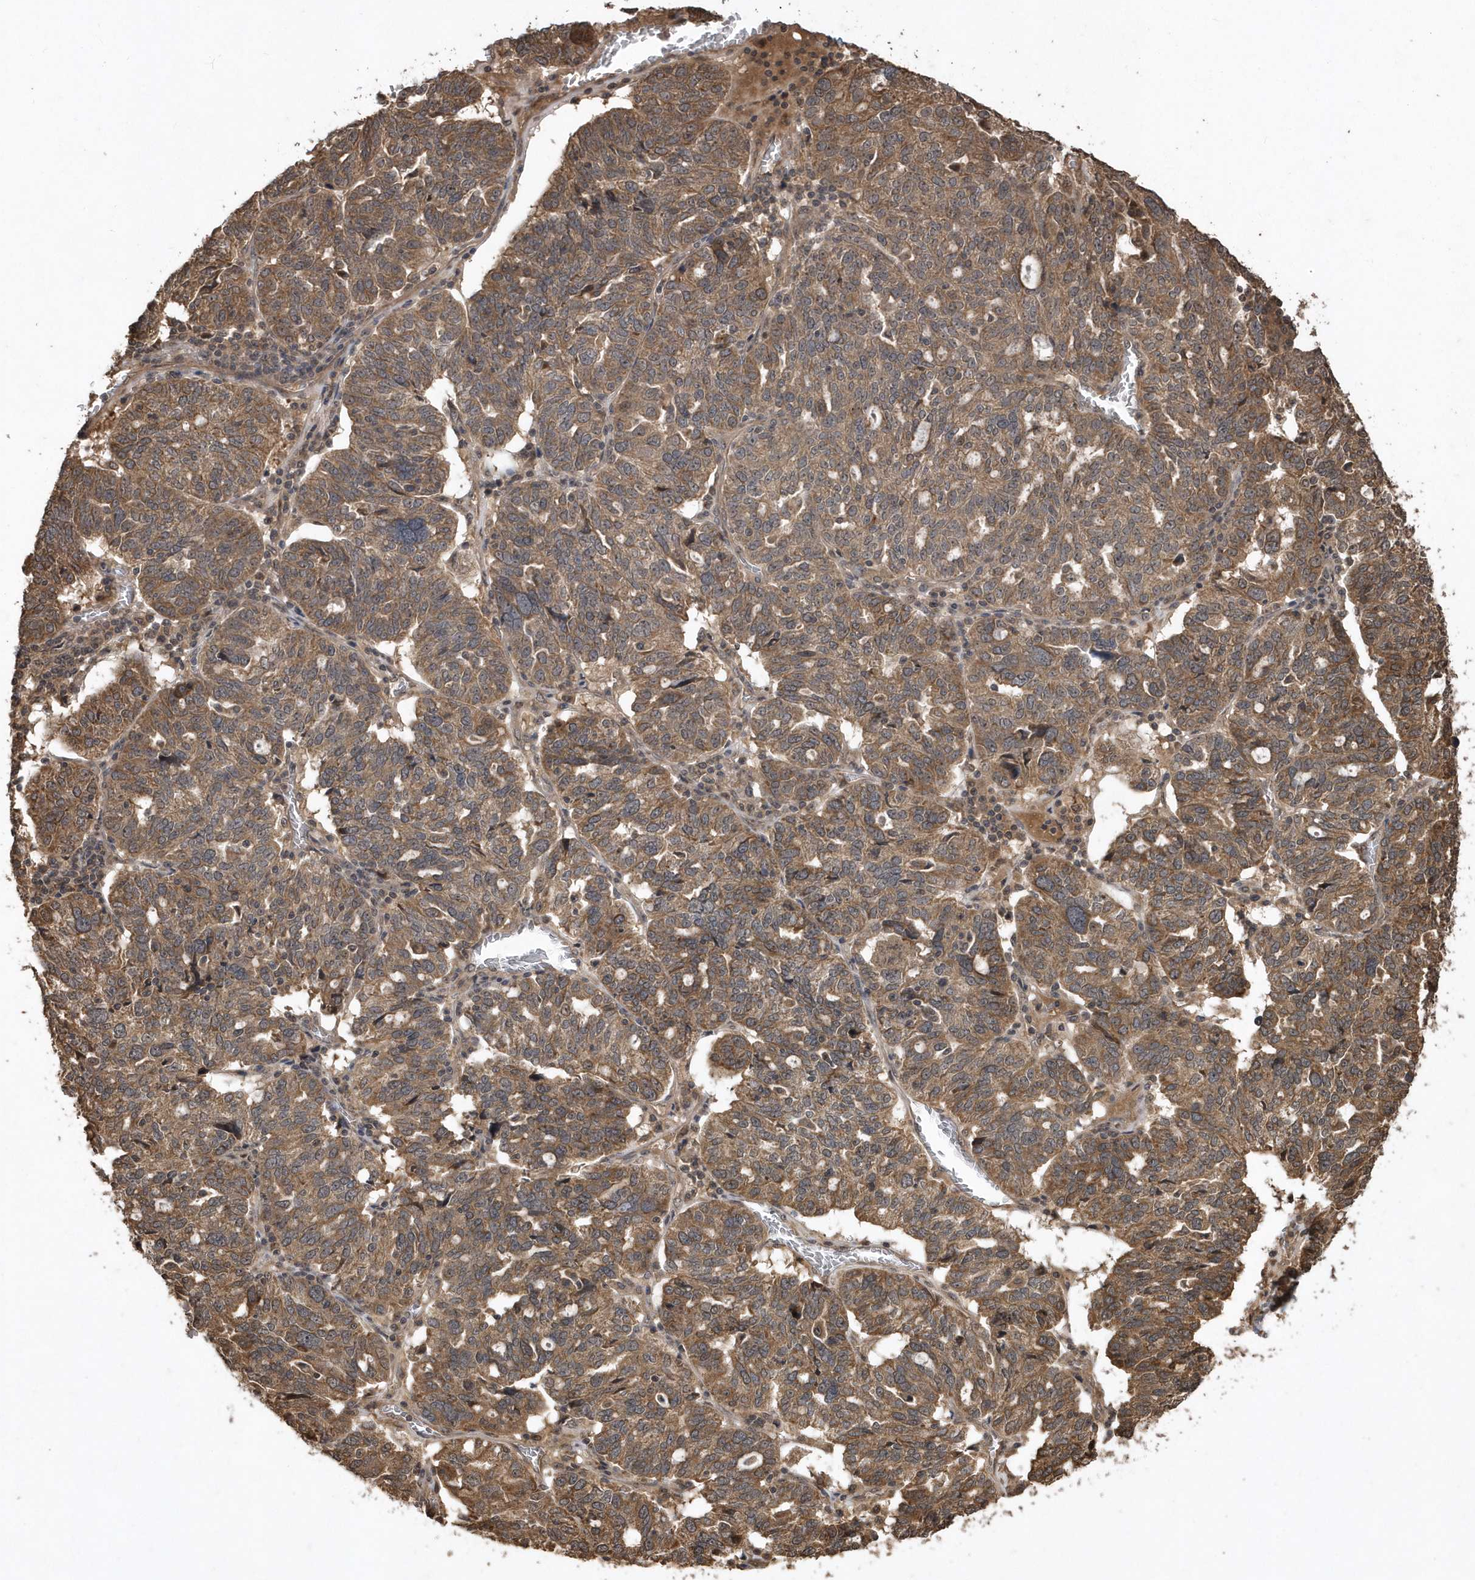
{"staining": {"intensity": "moderate", "quantity": ">75%", "location": "cytoplasmic/membranous"}, "tissue": "ovarian cancer", "cell_type": "Tumor cells", "image_type": "cancer", "snomed": [{"axis": "morphology", "description": "Cystadenocarcinoma, serous, NOS"}, {"axis": "topography", "description": "Ovary"}], "caption": "Serous cystadenocarcinoma (ovarian) stained with a brown dye reveals moderate cytoplasmic/membranous positive staining in about >75% of tumor cells.", "gene": "WASHC5", "patient": {"sex": "female", "age": 59}}